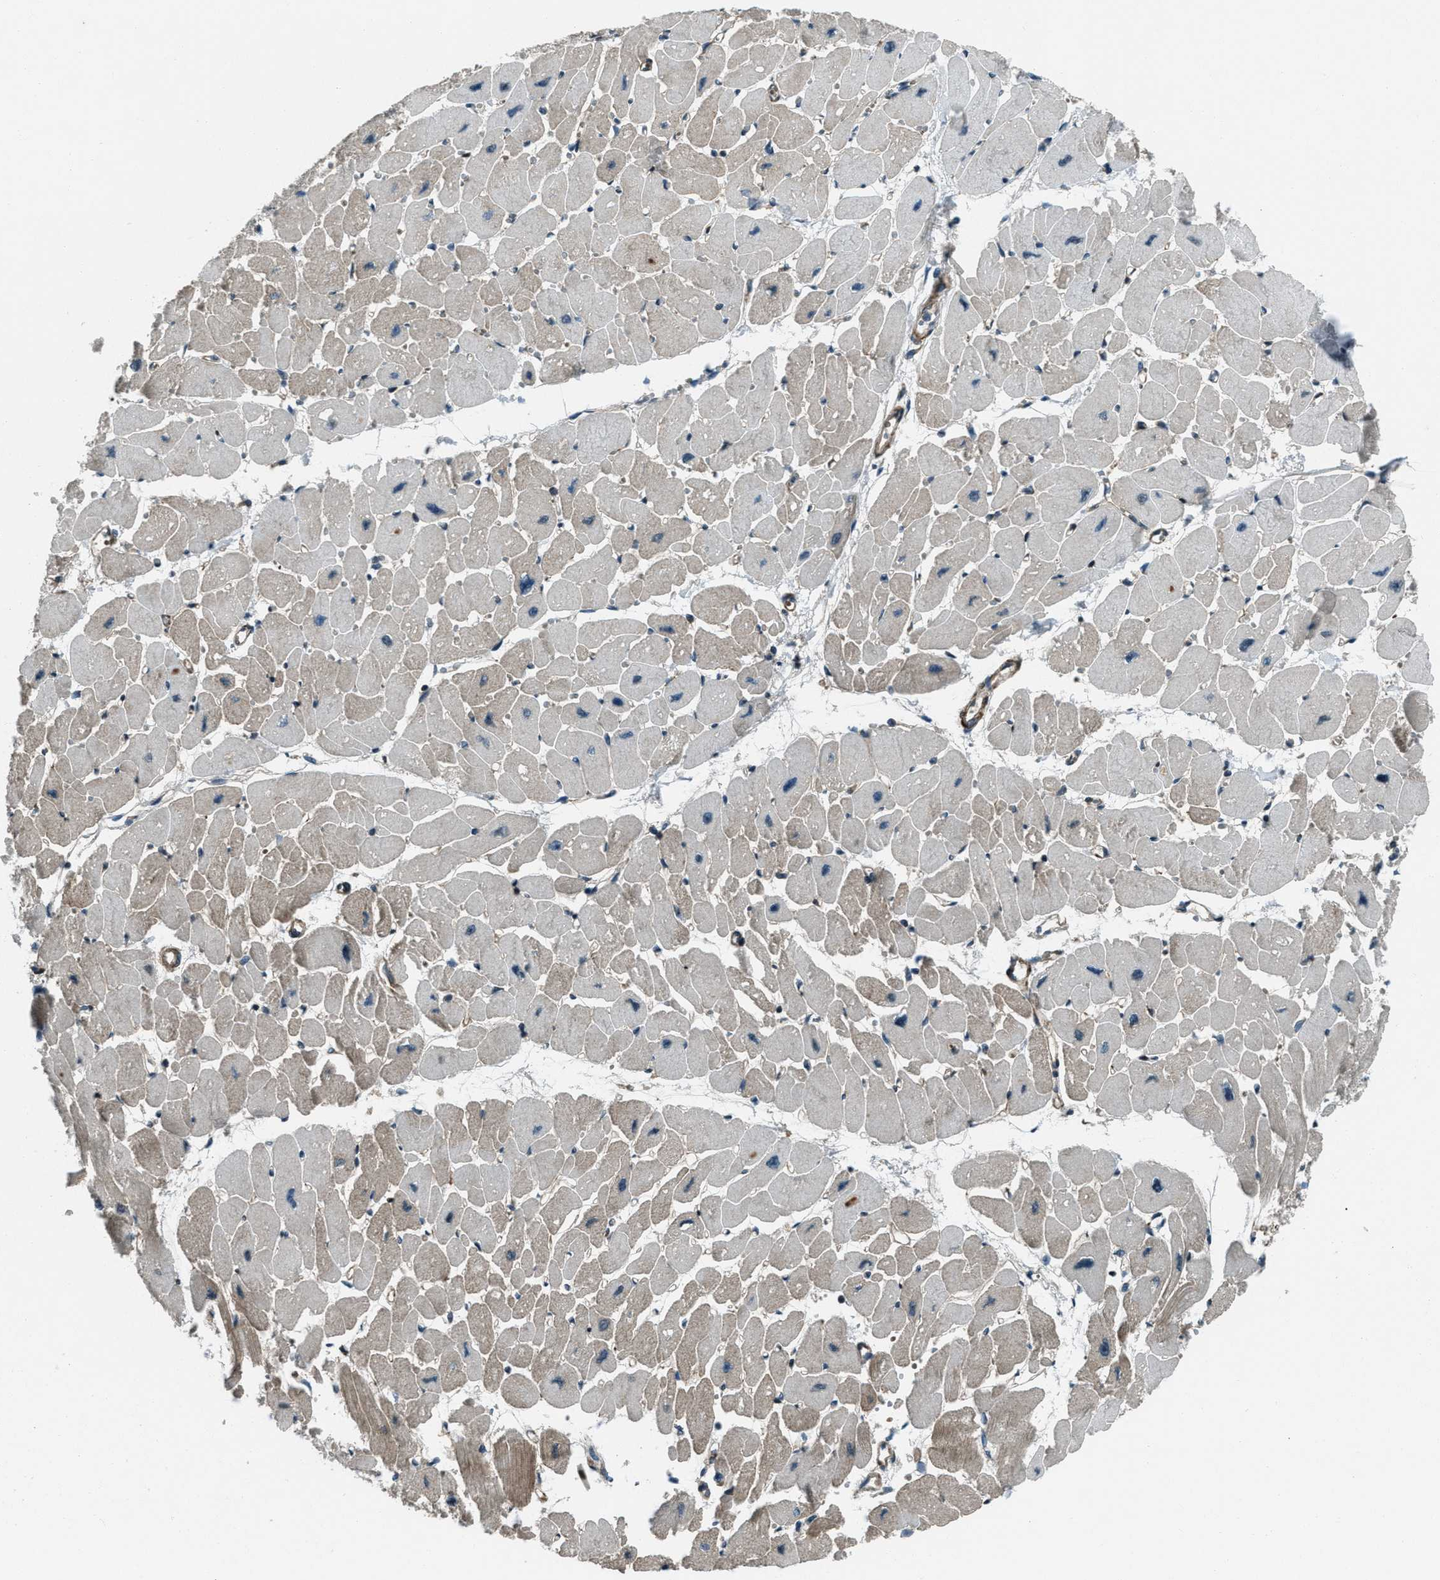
{"staining": {"intensity": "moderate", "quantity": "25%-75%", "location": "cytoplasmic/membranous"}, "tissue": "heart muscle", "cell_type": "Cardiomyocytes", "image_type": "normal", "snomed": [{"axis": "morphology", "description": "Normal tissue, NOS"}, {"axis": "topography", "description": "Heart"}], "caption": "Cardiomyocytes reveal medium levels of moderate cytoplasmic/membranous expression in about 25%-75% of cells in benign heart muscle.", "gene": "SVIL", "patient": {"sex": "female", "age": 54}}